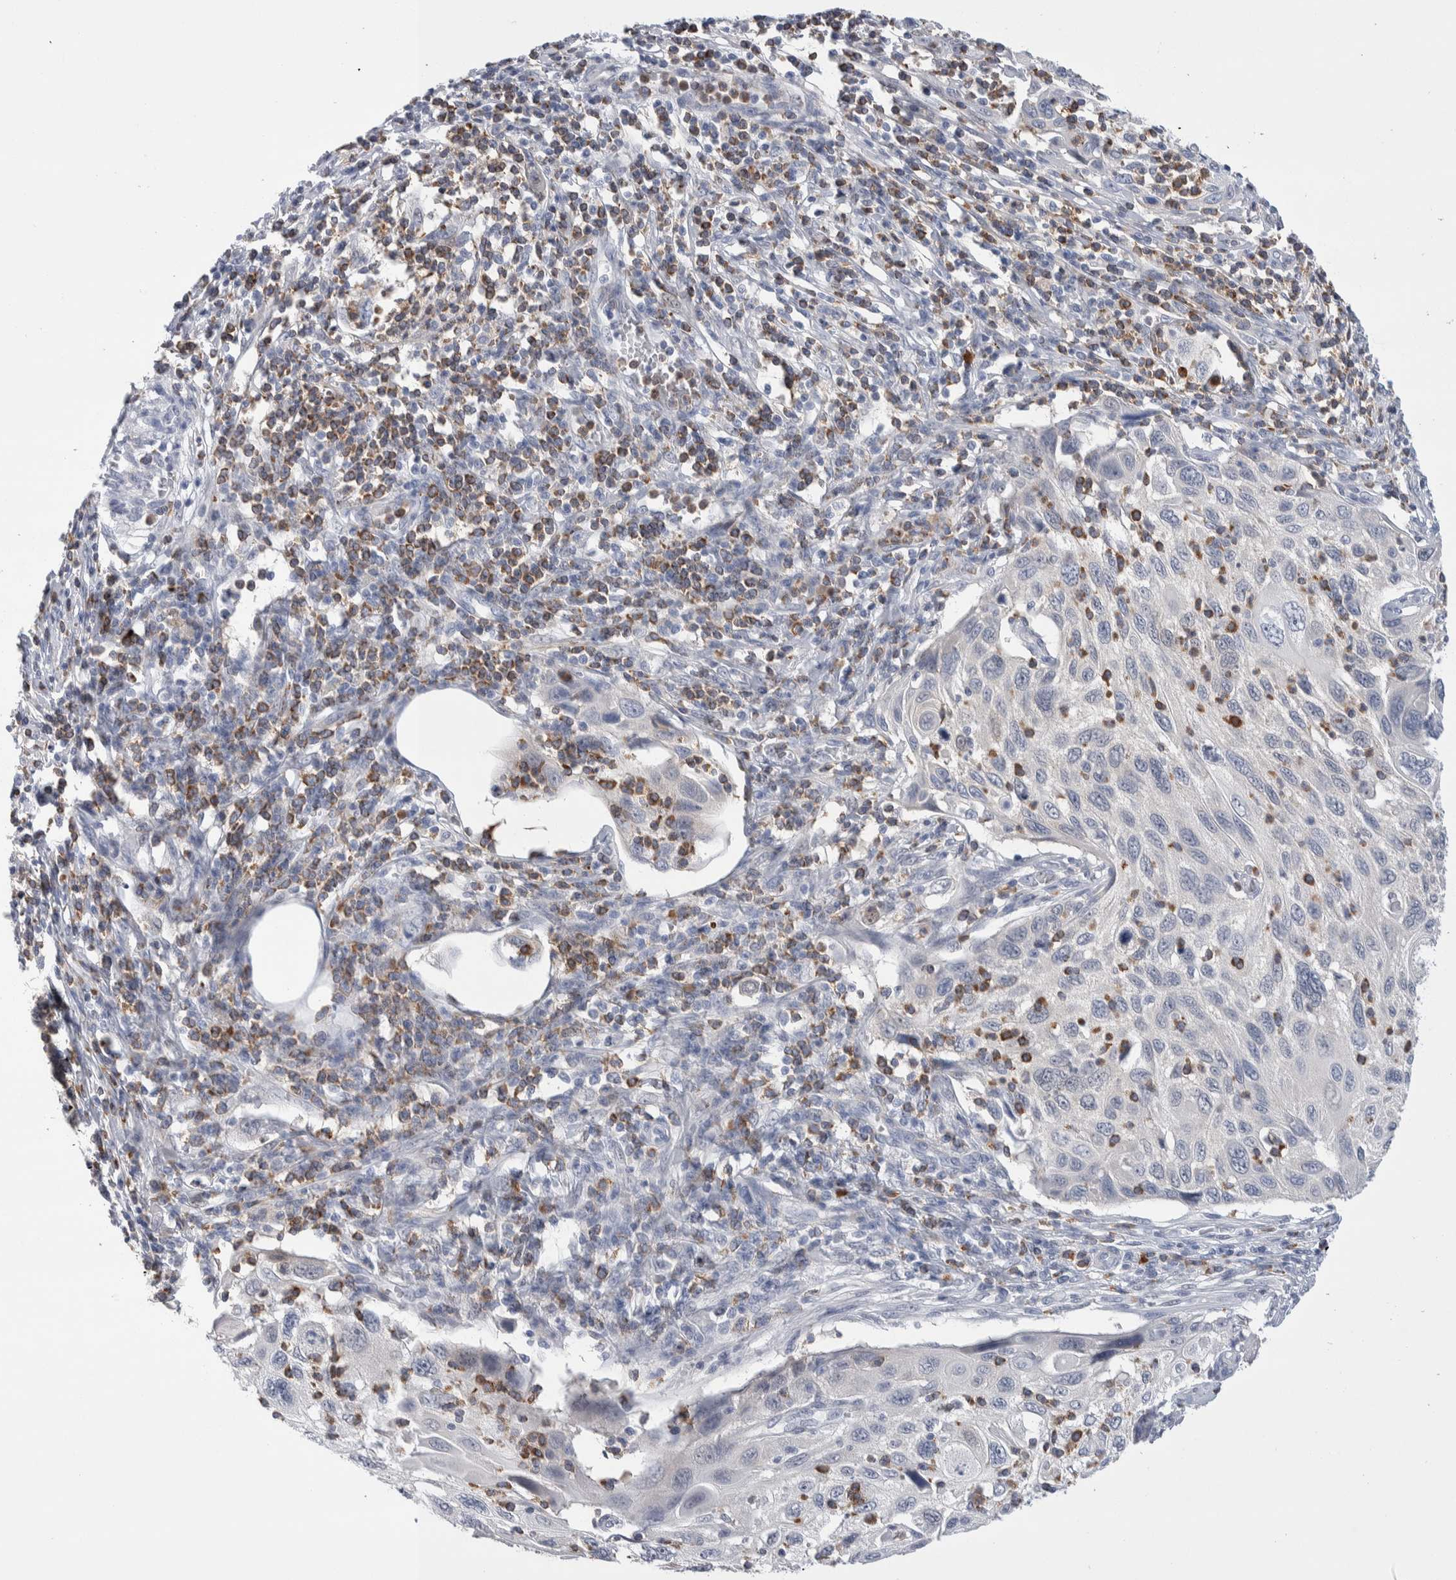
{"staining": {"intensity": "negative", "quantity": "none", "location": "none"}, "tissue": "cervical cancer", "cell_type": "Tumor cells", "image_type": "cancer", "snomed": [{"axis": "morphology", "description": "Squamous cell carcinoma, NOS"}, {"axis": "topography", "description": "Cervix"}], "caption": "Immunohistochemistry (IHC) micrograph of cervical cancer (squamous cell carcinoma) stained for a protein (brown), which exhibits no positivity in tumor cells.", "gene": "LURAP1L", "patient": {"sex": "female", "age": 70}}